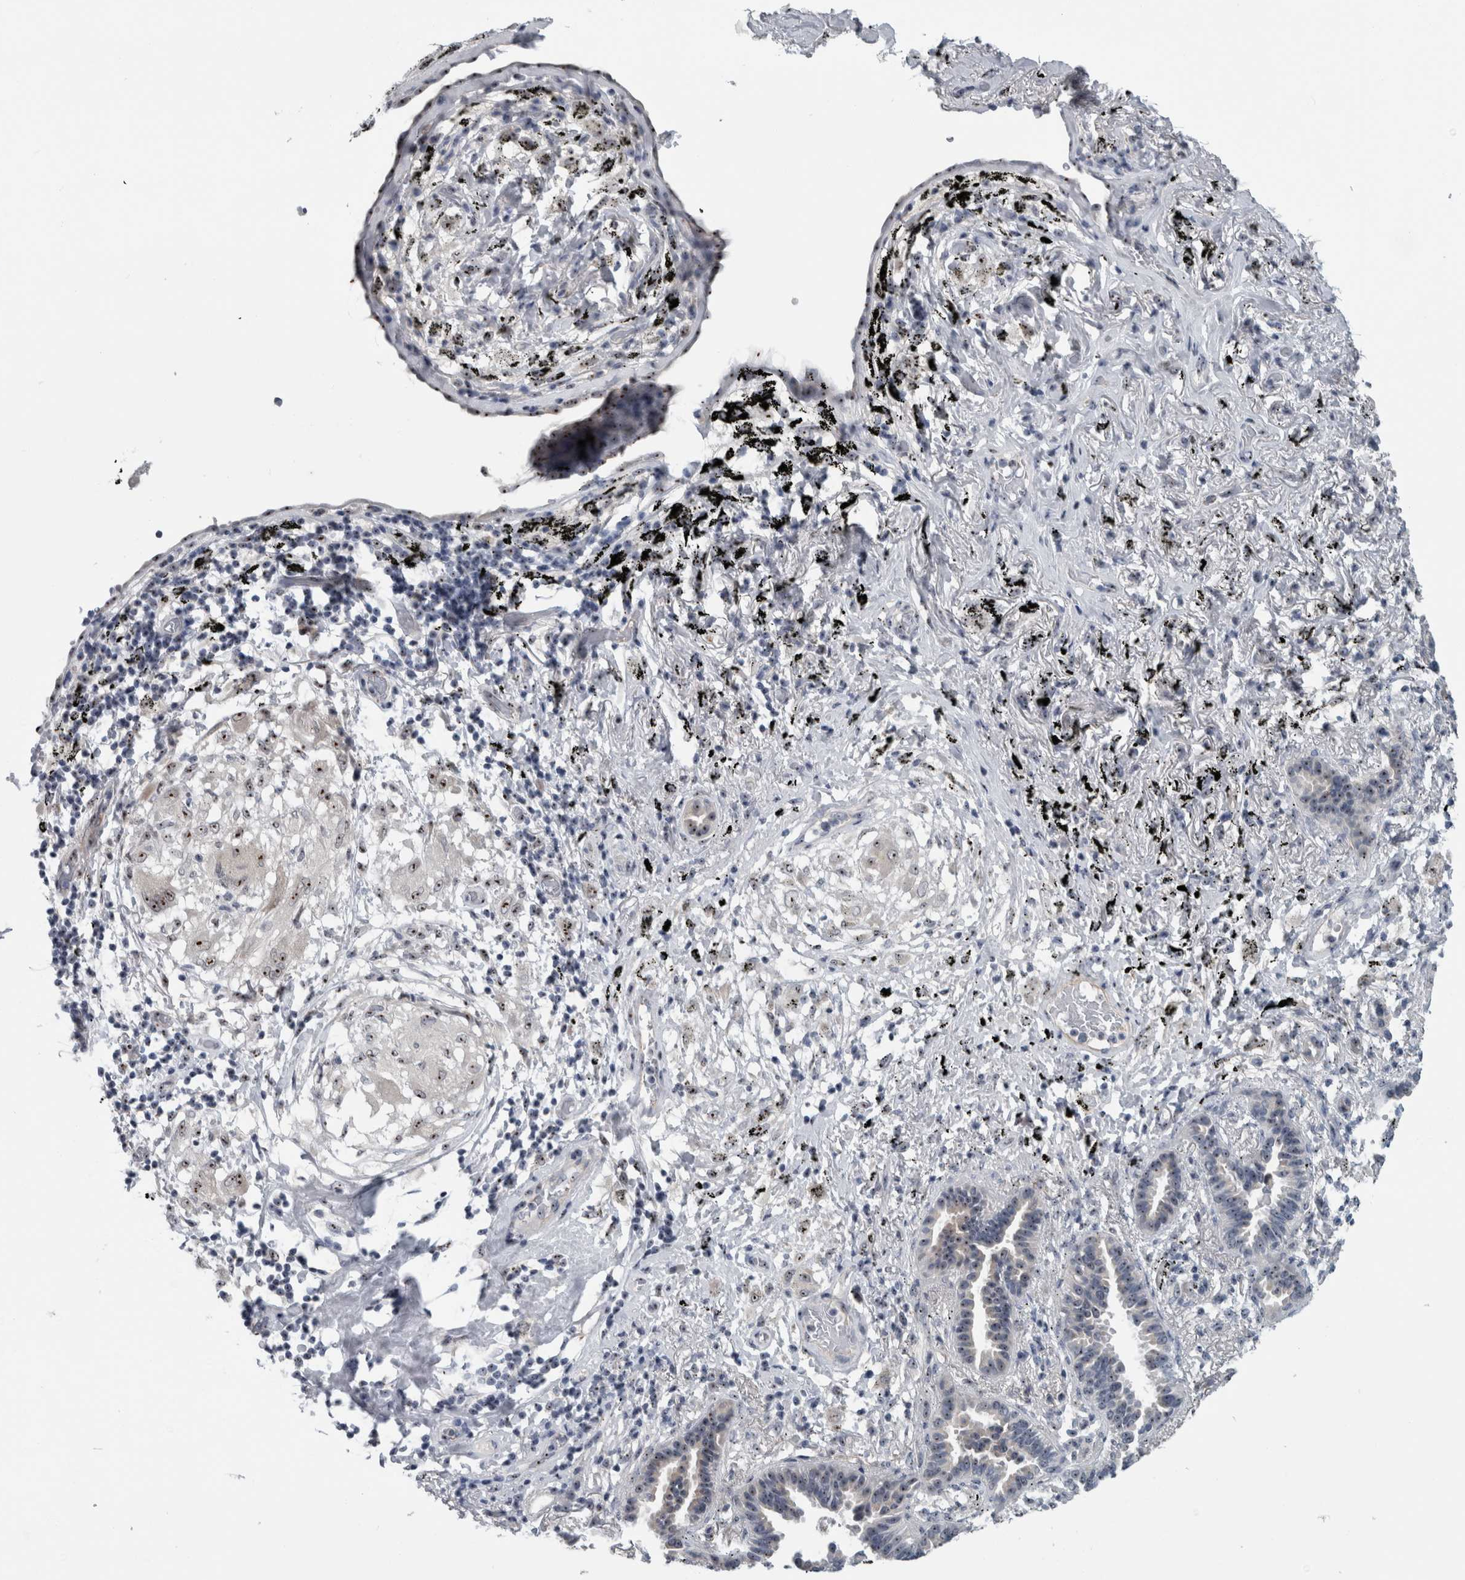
{"staining": {"intensity": "weak", "quantity": ">75%", "location": "nuclear"}, "tissue": "lung cancer", "cell_type": "Tumor cells", "image_type": "cancer", "snomed": [{"axis": "morphology", "description": "Adenocarcinoma, NOS"}, {"axis": "topography", "description": "Lung"}], "caption": "High-magnification brightfield microscopy of lung cancer stained with DAB (3,3'-diaminobenzidine) (brown) and counterstained with hematoxylin (blue). tumor cells exhibit weak nuclear expression is present in about>75% of cells.", "gene": "UTP6", "patient": {"sex": "male", "age": 59}}